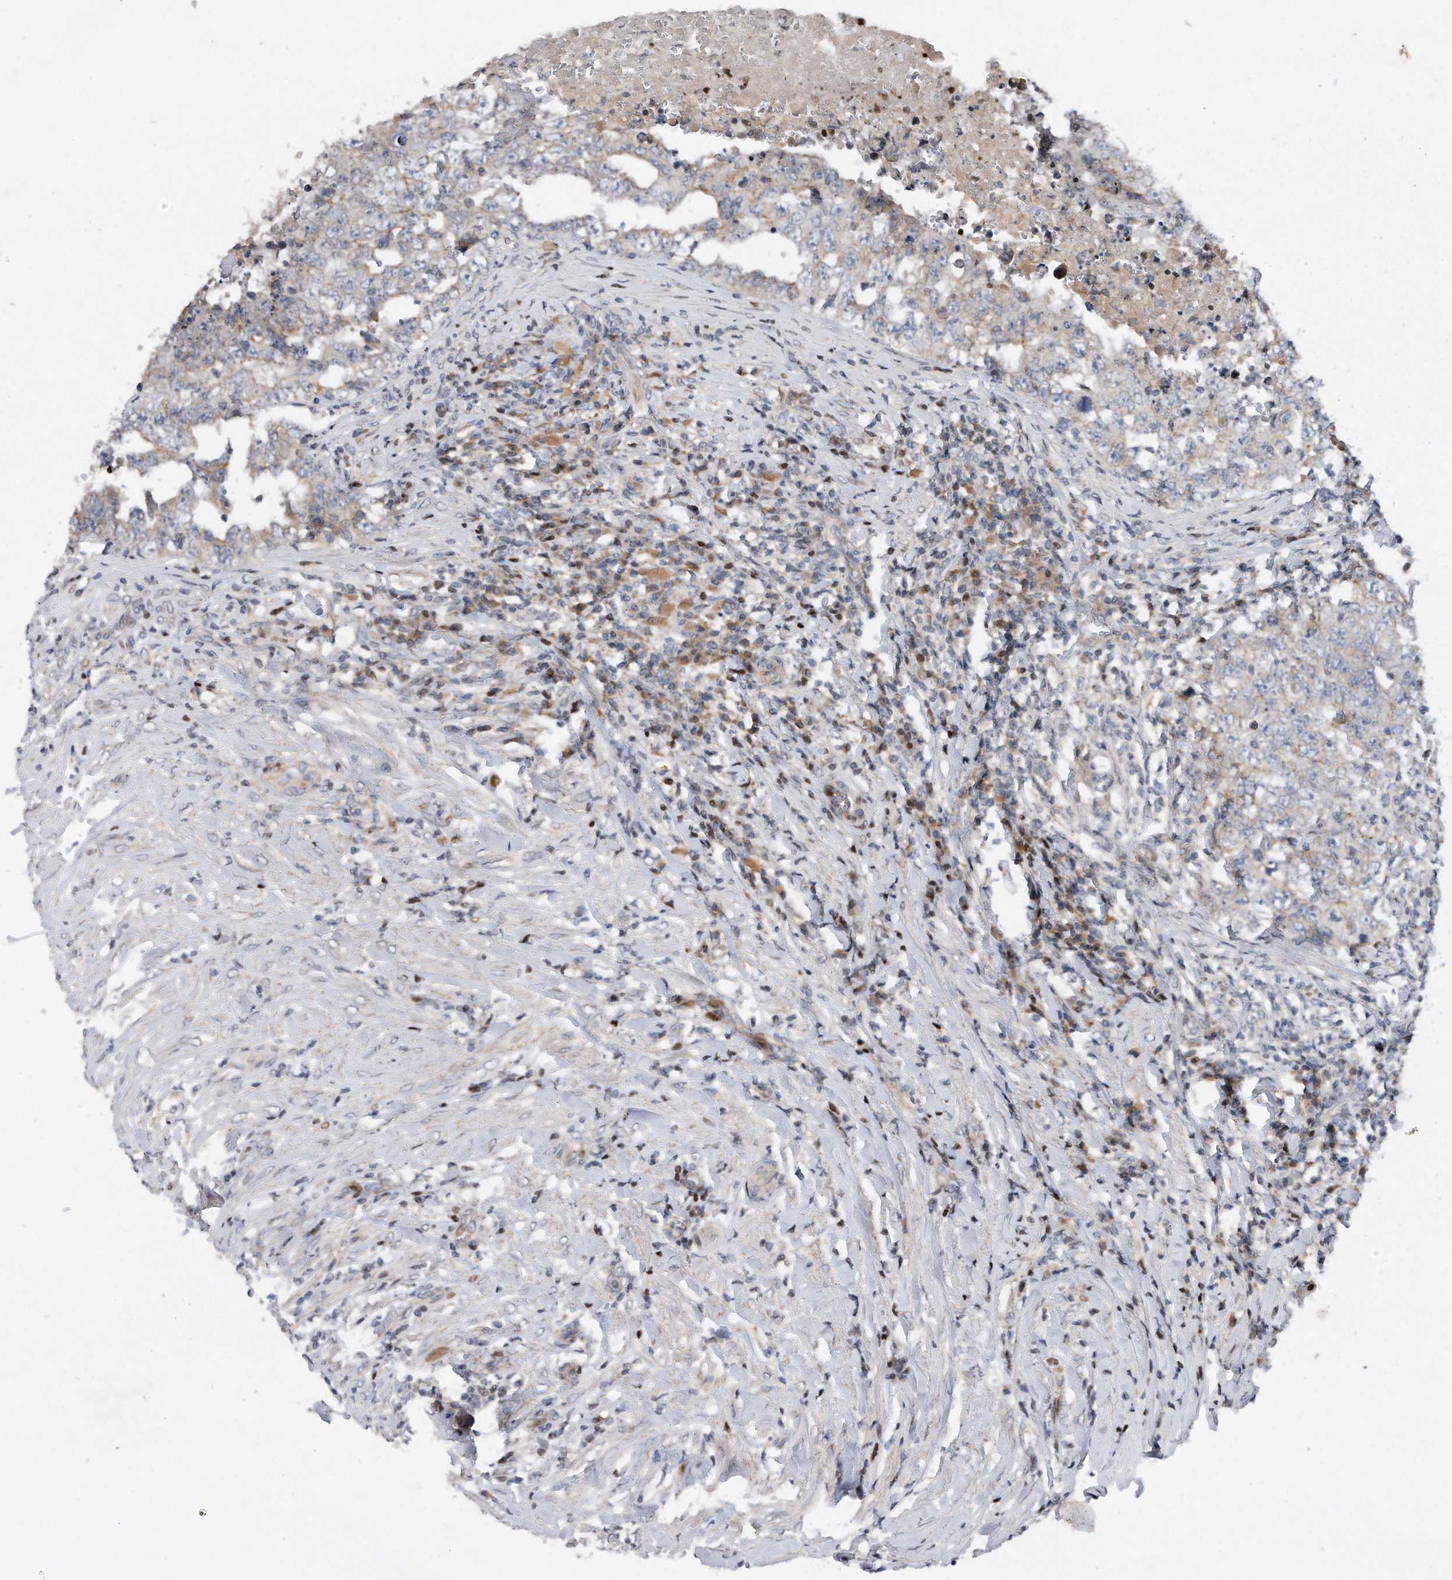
{"staining": {"intensity": "negative", "quantity": "none", "location": "none"}, "tissue": "testis cancer", "cell_type": "Tumor cells", "image_type": "cancer", "snomed": [{"axis": "morphology", "description": "Carcinoma, Embryonal, NOS"}, {"axis": "topography", "description": "Testis"}], "caption": "Micrograph shows no significant protein expression in tumor cells of testis cancer (embryonal carcinoma).", "gene": "CDH12", "patient": {"sex": "male", "age": 26}}